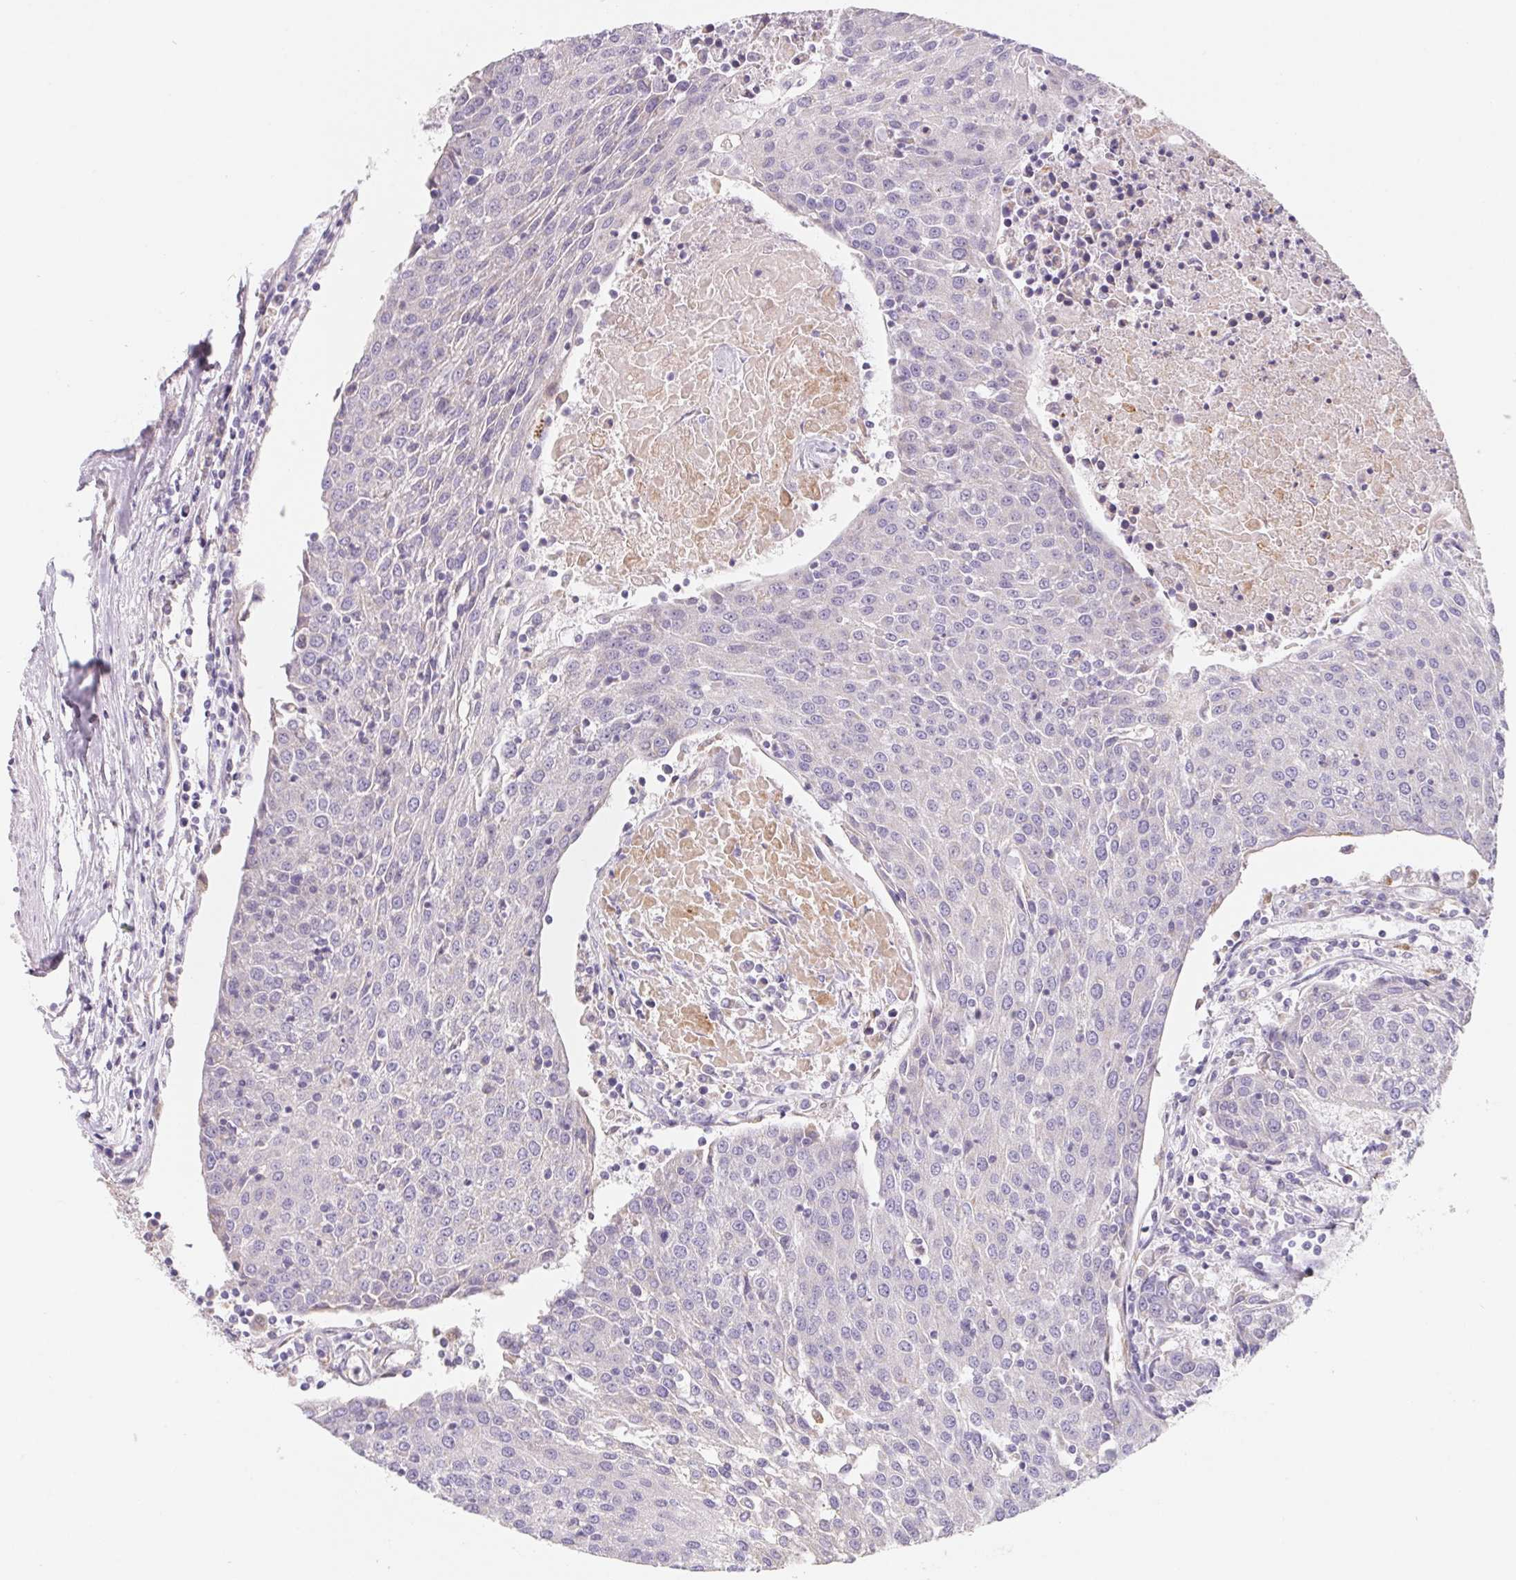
{"staining": {"intensity": "negative", "quantity": "none", "location": "none"}, "tissue": "urothelial cancer", "cell_type": "Tumor cells", "image_type": "cancer", "snomed": [{"axis": "morphology", "description": "Urothelial carcinoma, High grade"}, {"axis": "topography", "description": "Urinary bladder"}], "caption": "High magnification brightfield microscopy of urothelial cancer stained with DAB (3,3'-diaminobenzidine) (brown) and counterstained with hematoxylin (blue): tumor cells show no significant expression.", "gene": "LPA", "patient": {"sex": "female", "age": 85}}